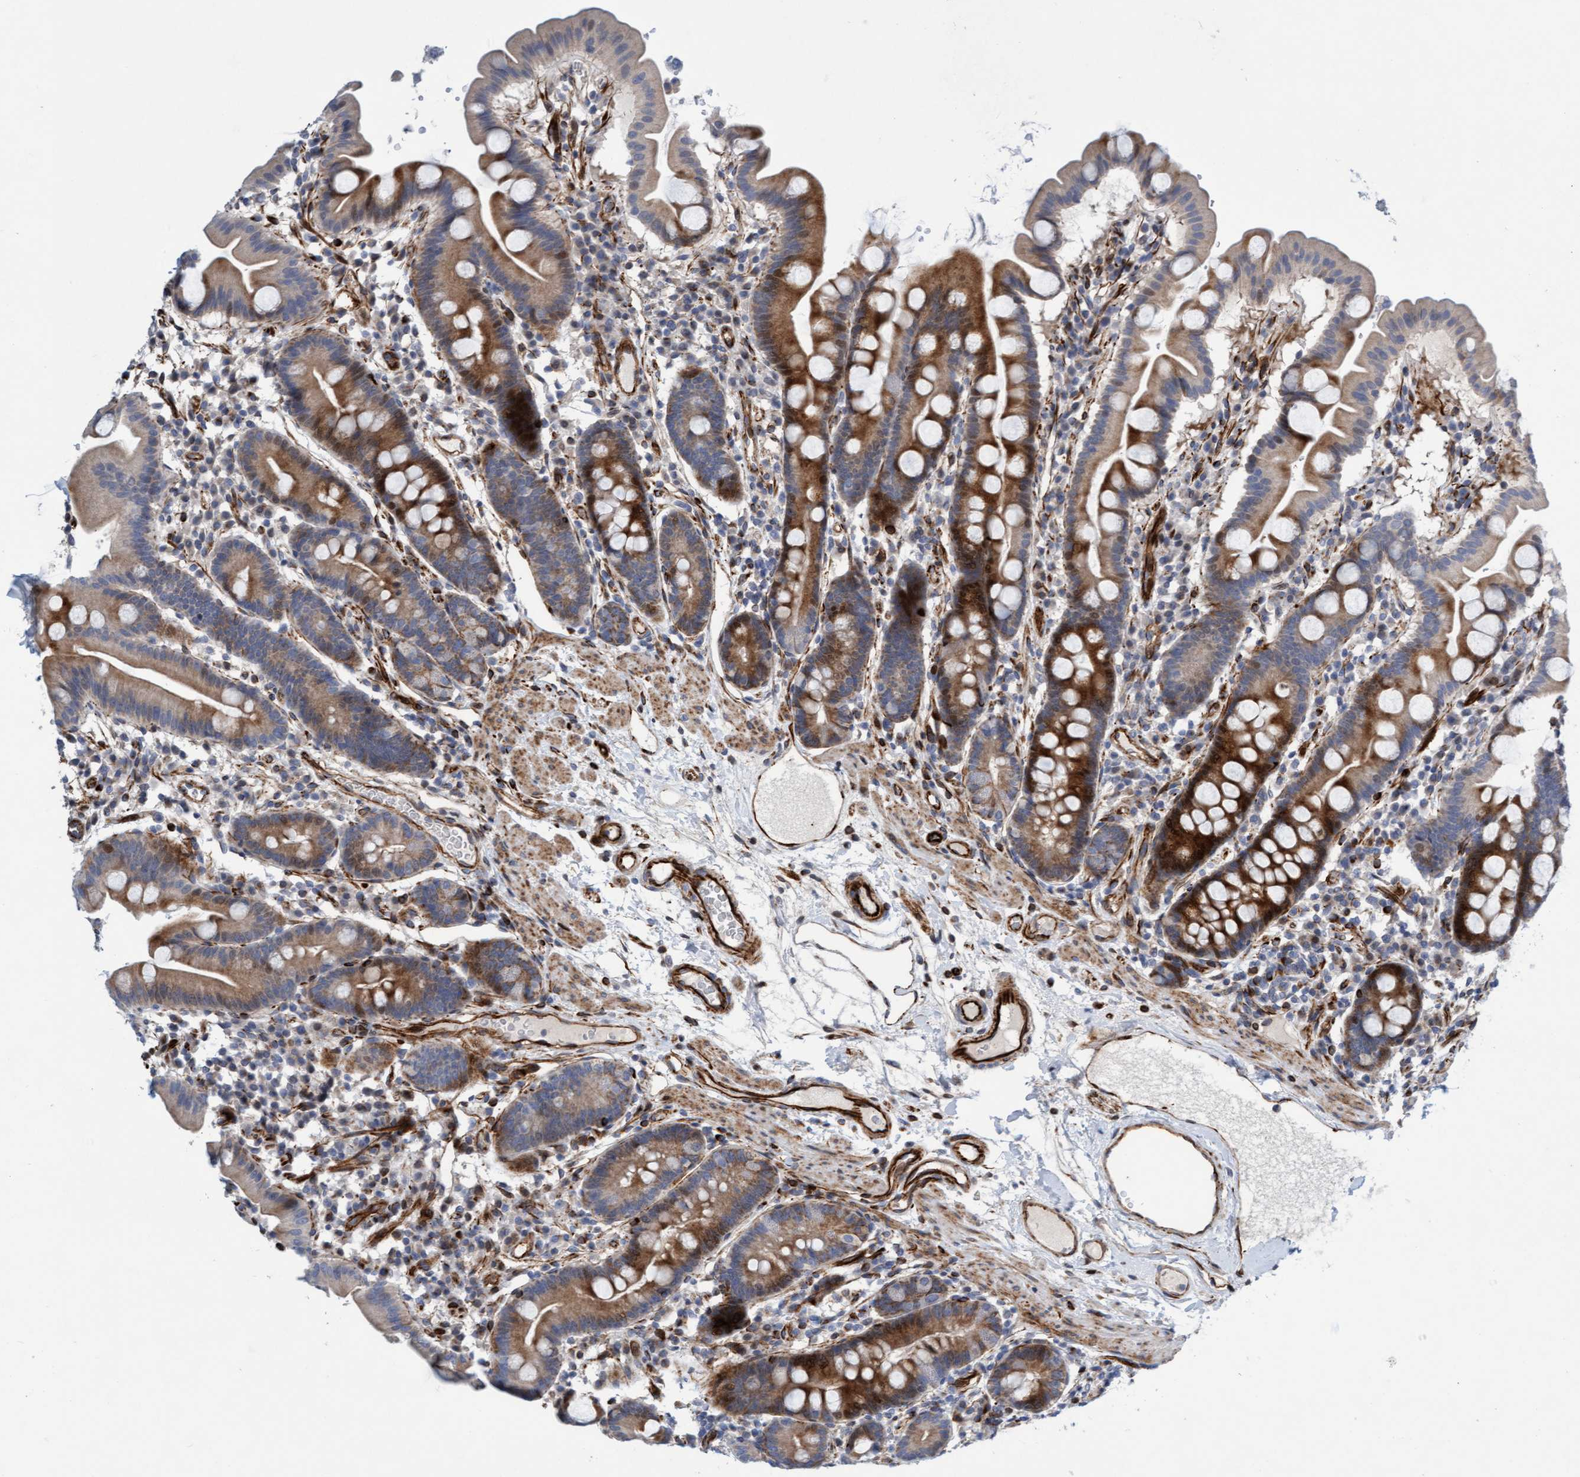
{"staining": {"intensity": "strong", "quantity": "<25%", "location": "cytoplasmic/membranous"}, "tissue": "duodenum", "cell_type": "Glandular cells", "image_type": "normal", "snomed": [{"axis": "morphology", "description": "Normal tissue, NOS"}, {"axis": "topography", "description": "Duodenum"}], "caption": "This histopathology image reveals unremarkable duodenum stained with IHC to label a protein in brown. The cytoplasmic/membranous of glandular cells show strong positivity for the protein. Nuclei are counter-stained blue.", "gene": "POLG2", "patient": {"sex": "male", "age": 50}}